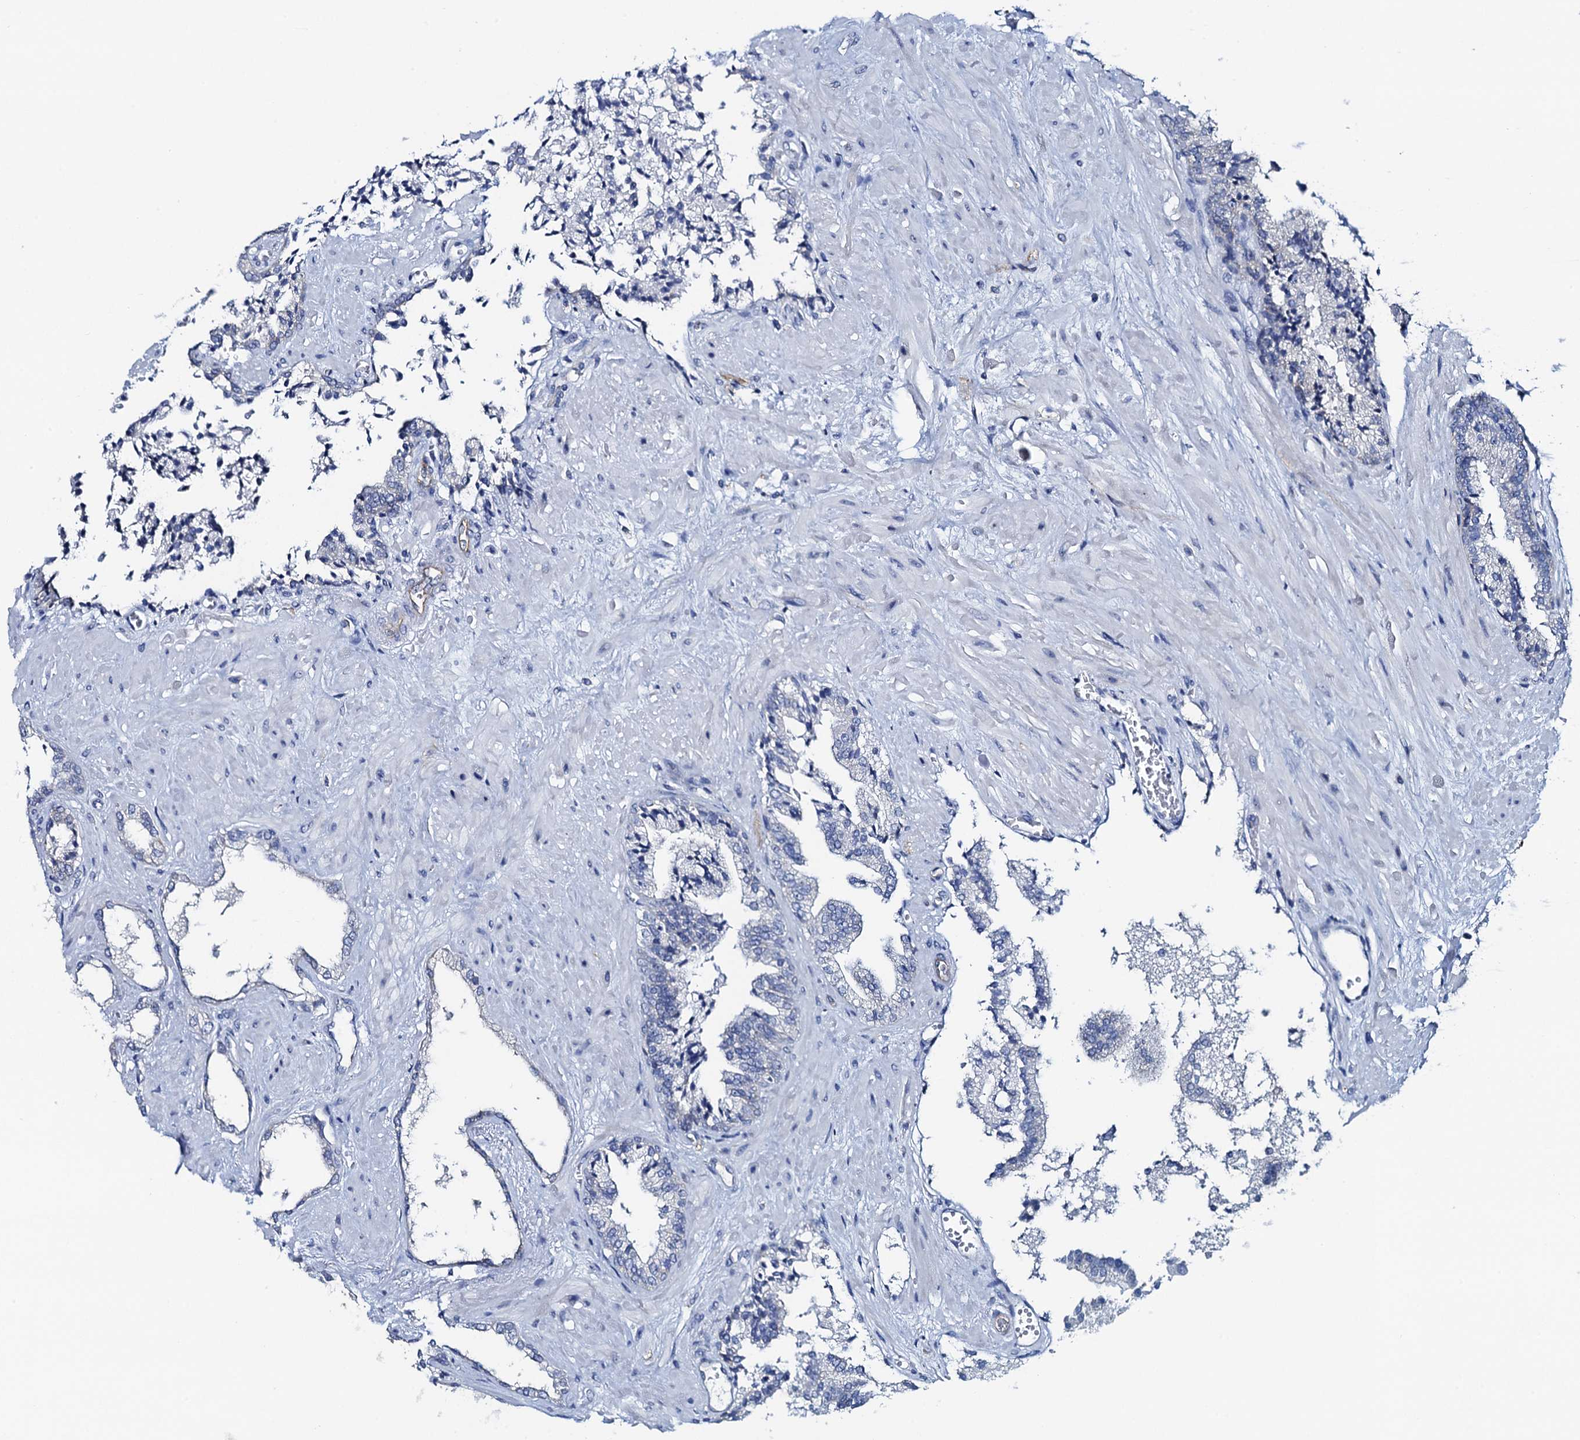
{"staining": {"intensity": "negative", "quantity": "none", "location": "none"}, "tissue": "prostate cancer", "cell_type": "Tumor cells", "image_type": "cancer", "snomed": [{"axis": "morphology", "description": "Adenocarcinoma, High grade"}, {"axis": "topography", "description": "Prostate"}], "caption": "Prostate cancer was stained to show a protein in brown. There is no significant expression in tumor cells.", "gene": "PLLP", "patient": {"sex": "male", "age": 71}}